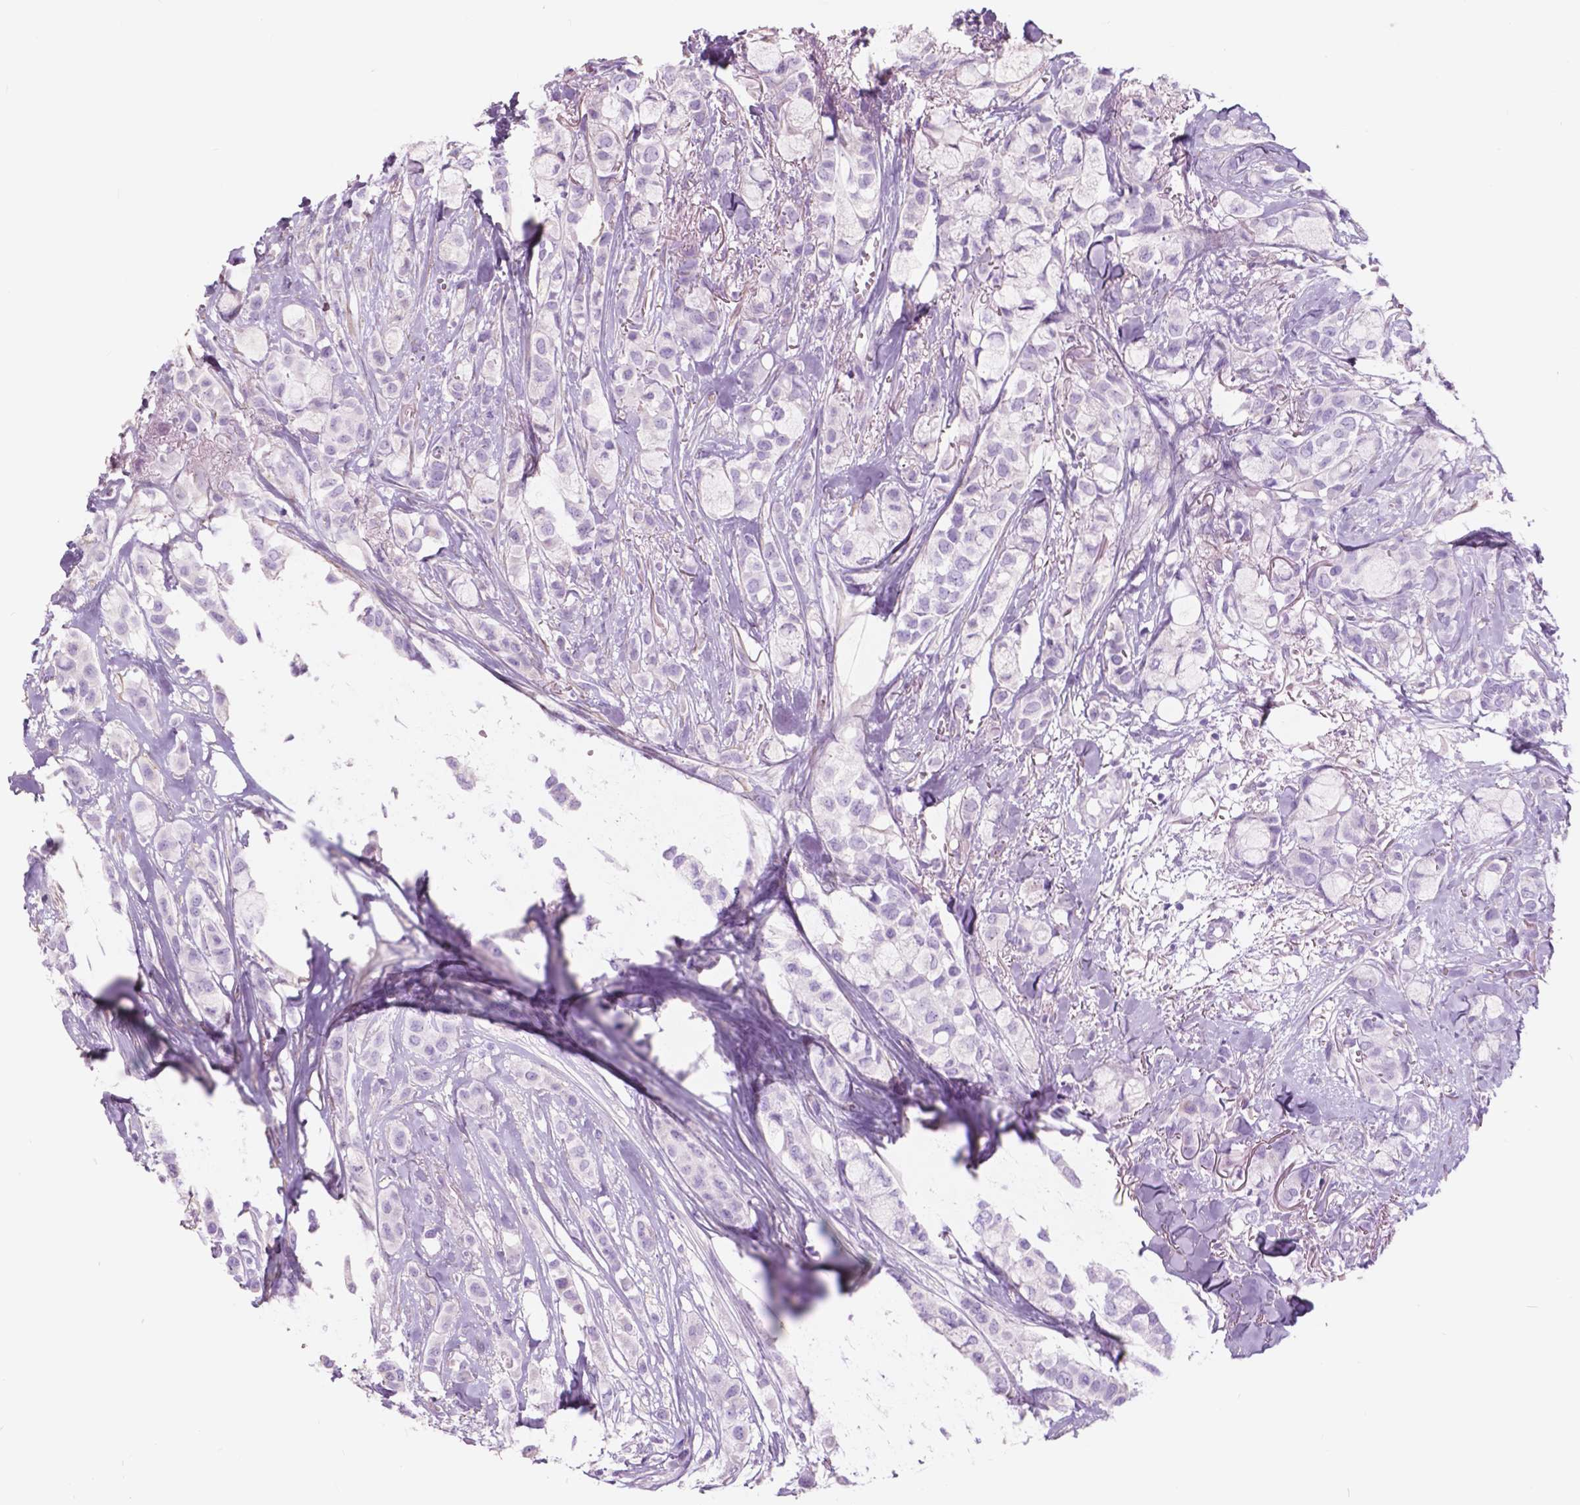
{"staining": {"intensity": "negative", "quantity": "none", "location": "none"}, "tissue": "breast cancer", "cell_type": "Tumor cells", "image_type": "cancer", "snomed": [{"axis": "morphology", "description": "Duct carcinoma"}, {"axis": "topography", "description": "Breast"}], "caption": "Immunohistochemistry photomicrograph of breast intraductal carcinoma stained for a protein (brown), which exhibits no positivity in tumor cells.", "gene": "FXYD2", "patient": {"sex": "female", "age": 85}}